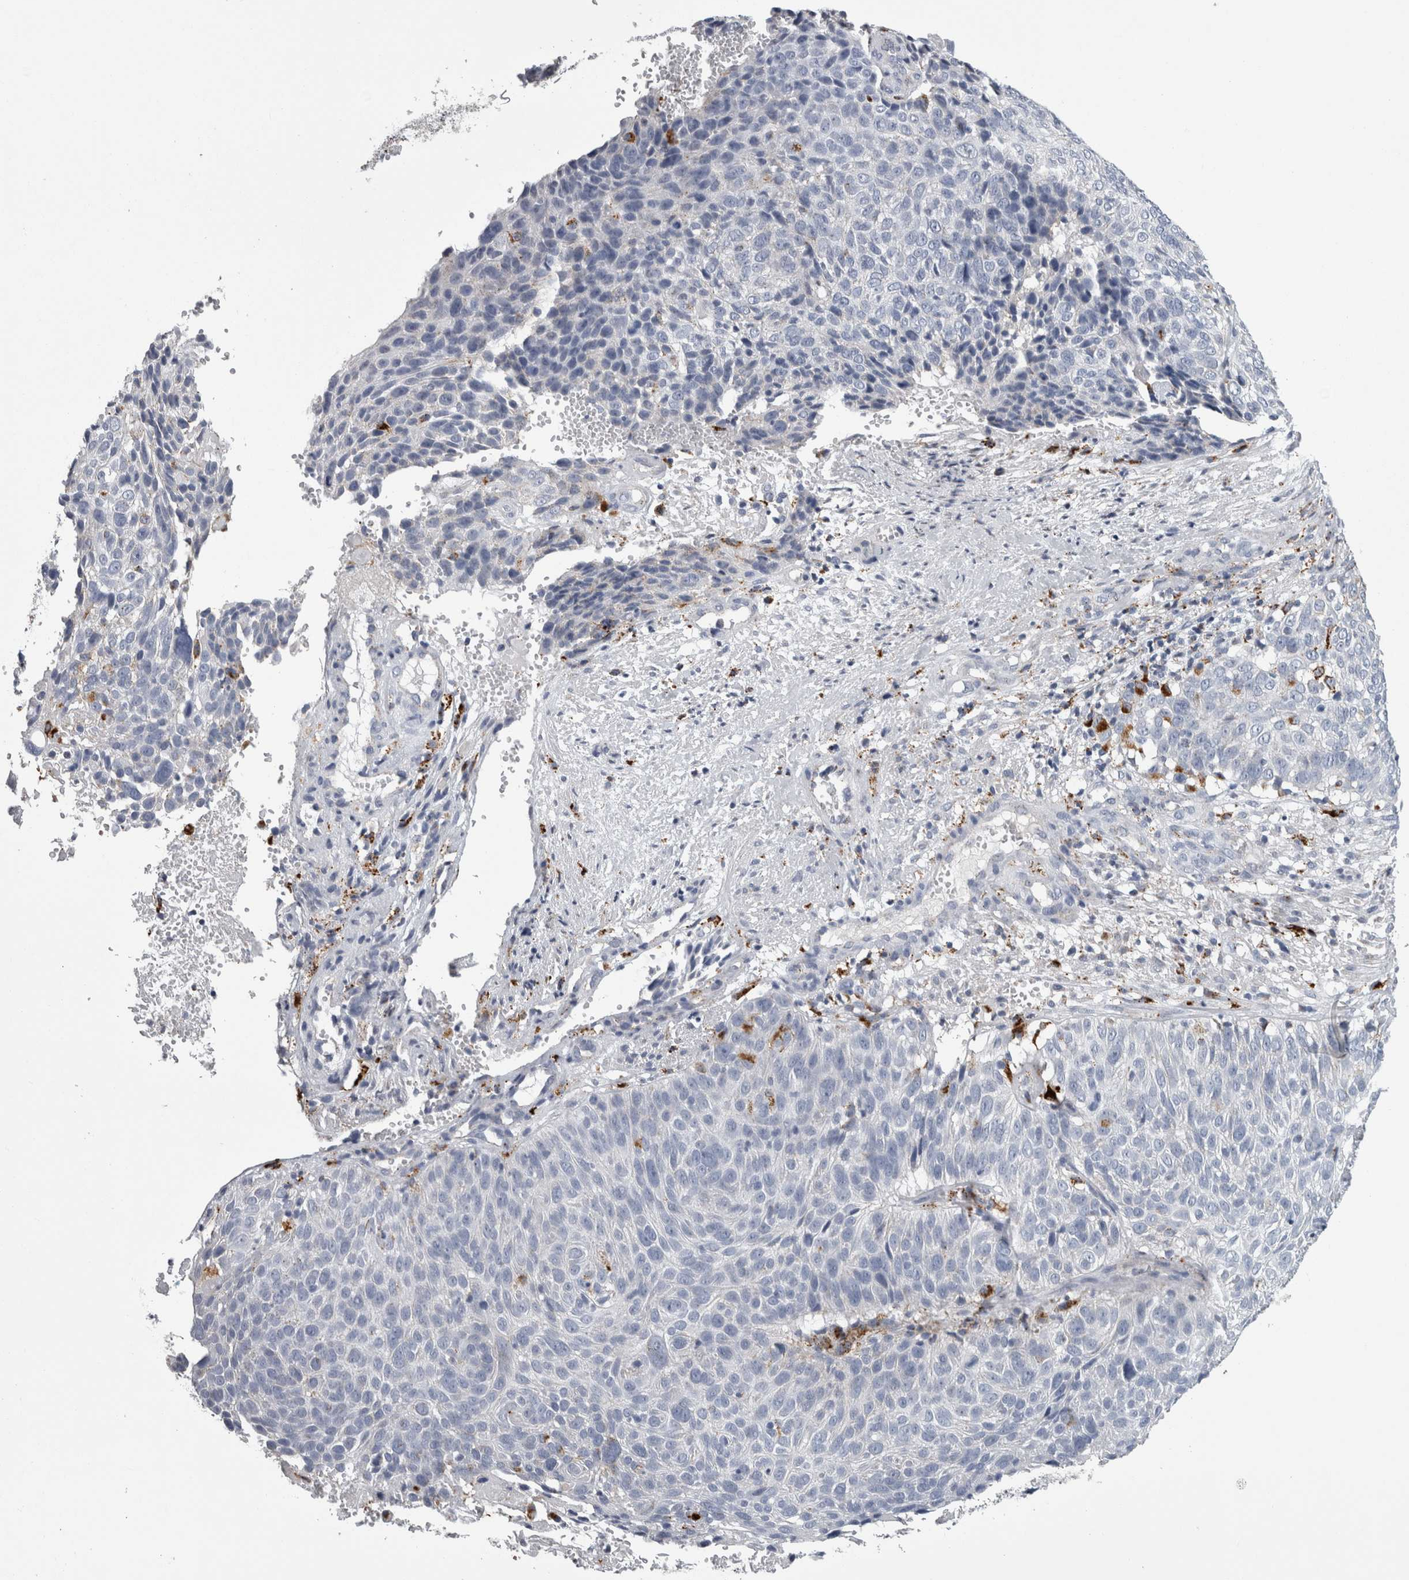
{"staining": {"intensity": "negative", "quantity": "none", "location": "none"}, "tissue": "cervical cancer", "cell_type": "Tumor cells", "image_type": "cancer", "snomed": [{"axis": "morphology", "description": "Squamous cell carcinoma, NOS"}, {"axis": "topography", "description": "Cervix"}], "caption": "Image shows no protein staining in tumor cells of cervical squamous cell carcinoma tissue.", "gene": "DPP7", "patient": {"sex": "female", "age": 74}}